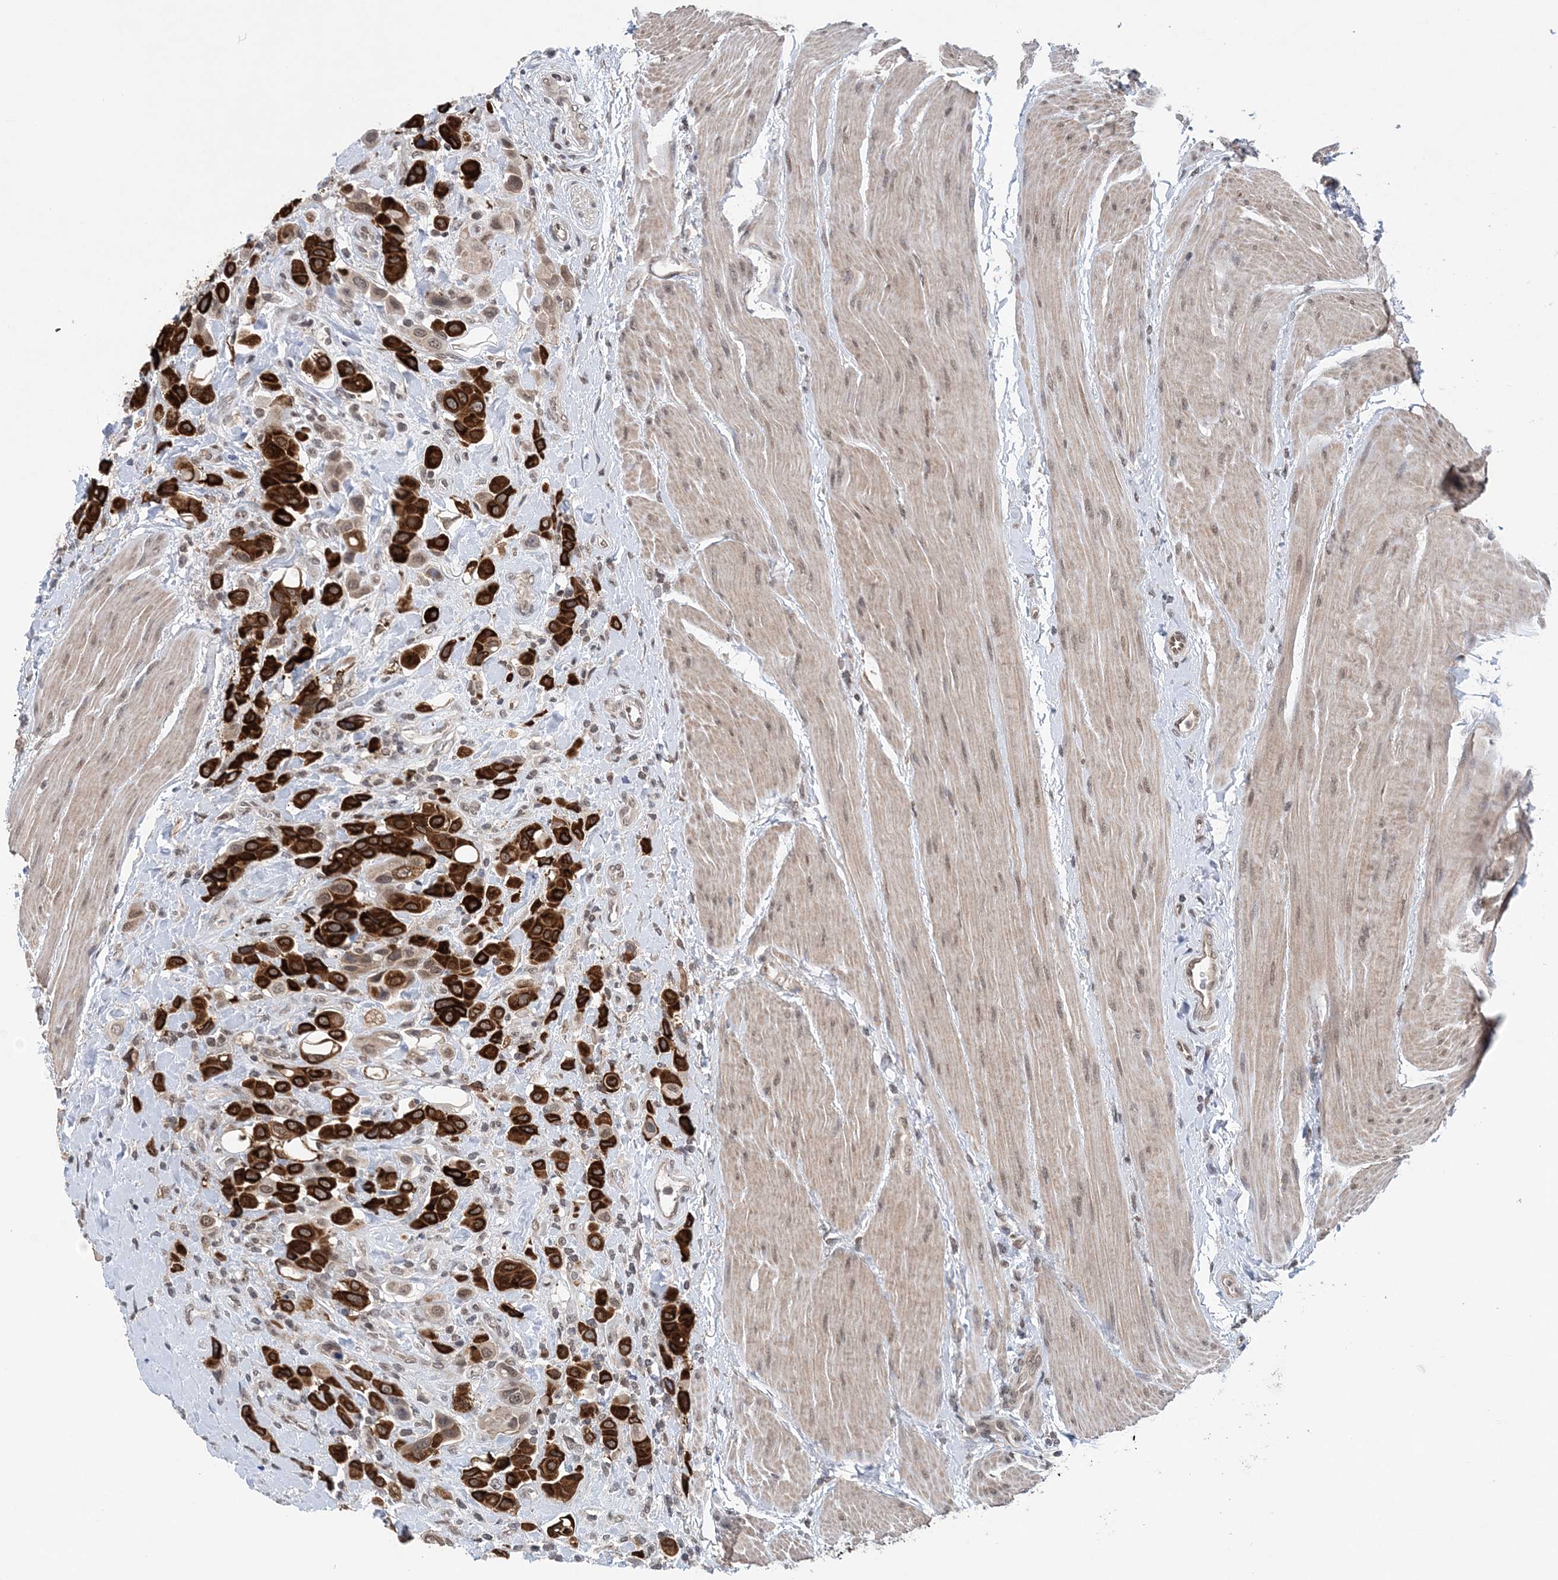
{"staining": {"intensity": "strong", "quantity": ">75%", "location": "cytoplasmic/membranous"}, "tissue": "urothelial cancer", "cell_type": "Tumor cells", "image_type": "cancer", "snomed": [{"axis": "morphology", "description": "Urothelial carcinoma, High grade"}, {"axis": "topography", "description": "Urinary bladder"}], "caption": "Immunohistochemical staining of urothelial cancer exhibits high levels of strong cytoplasmic/membranous protein expression in approximately >75% of tumor cells.", "gene": "CCDC152", "patient": {"sex": "male", "age": 50}}